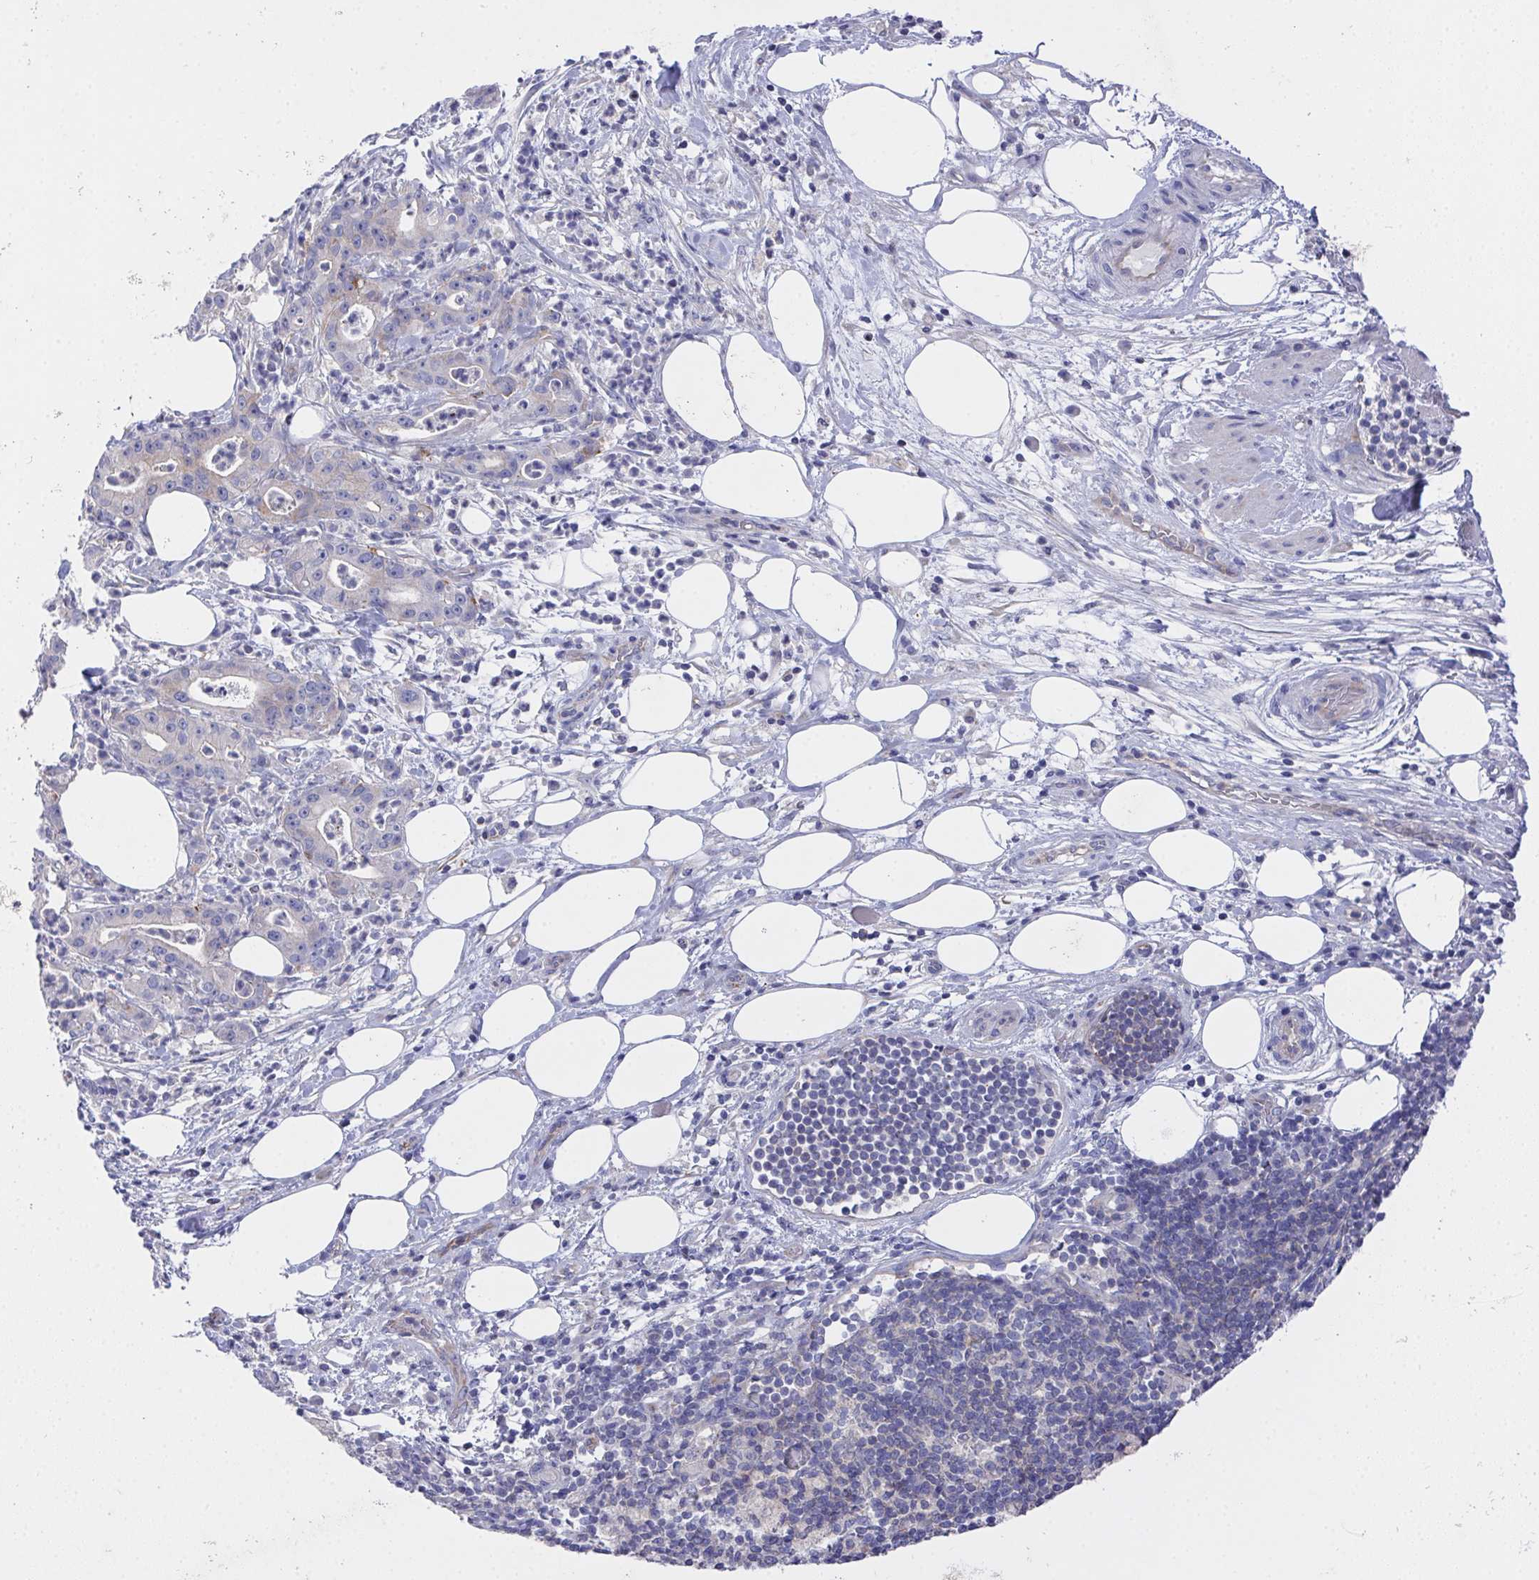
{"staining": {"intensity": "negative", "quantity": "none", "location": "none"}, "tissue": "pancreatic cancer", "cell_type": "Tumor cells", "image_type": "cancer", "snomed": [{"axis": "morphology", "description": "Adenocarcinoma, NOS"}, {"axis": "topography", "description": "Pancreas"}], "caption": "Tumor cells show no significant staining in pancreatic adenocarcinoma.", "gene": "PRG3", "patient": {"sex": "male", "age": 71}}